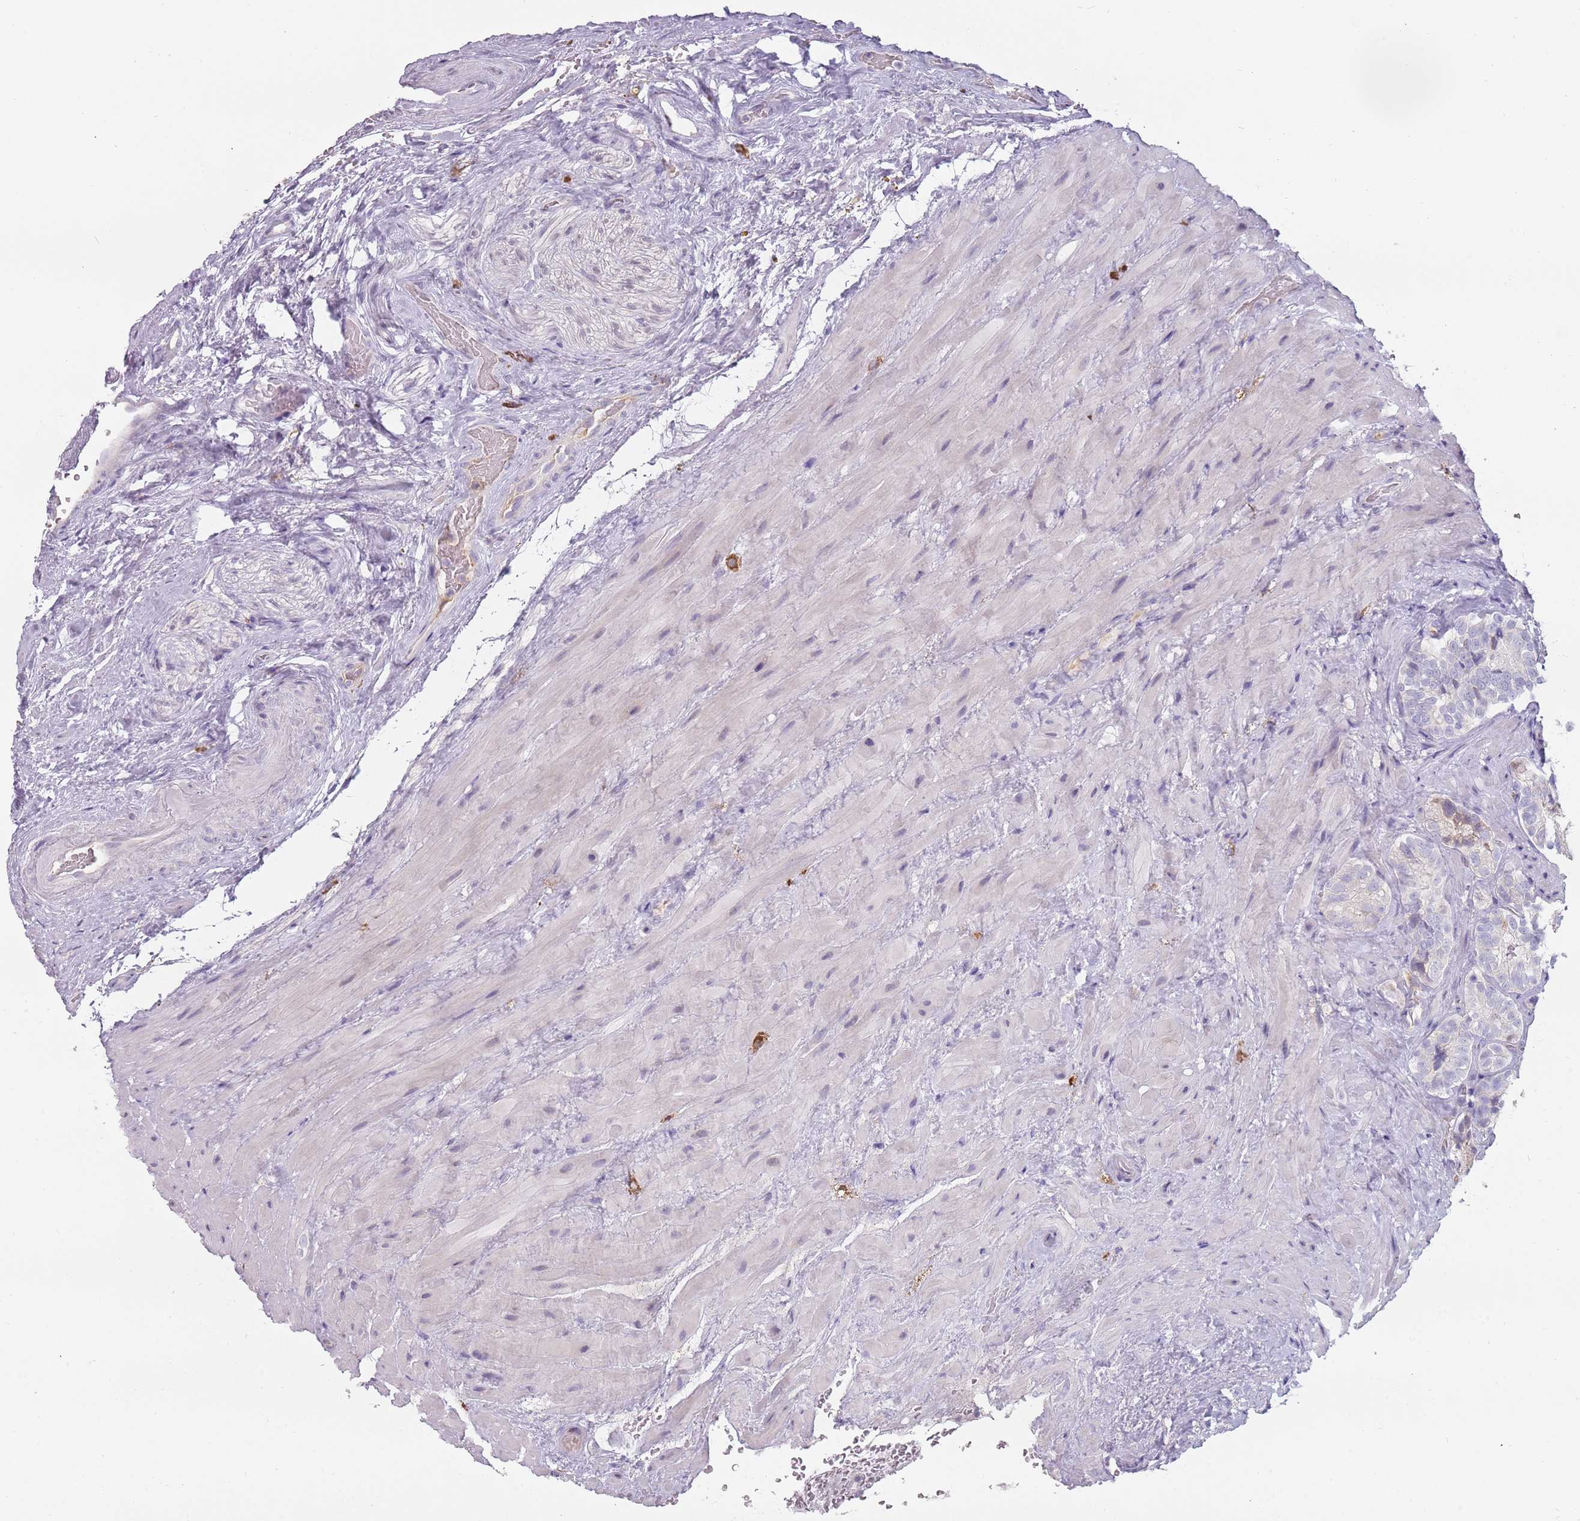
{"staining": {"intensity": "negative", "quantity": "none", "location": "none"}, "tissue": "seminal vesicle", "cell_type": "Glandular cells", "image_type": "normal", "snomed": [{"axis": "morphology", "description": "Normal tissue, NOS"}, {"axis": "topography", "description": "Seminal veicle"}, {"axis": "topography", "description": "Peripheral nerve tissue"}], "caption": "This is an immunohistochemistry histopathology image of unremarkable human seminal vesicle. There is no positivity in glandular cells.", "gene": "DDX4", "patient": {"sex": "male", "age": 67}}